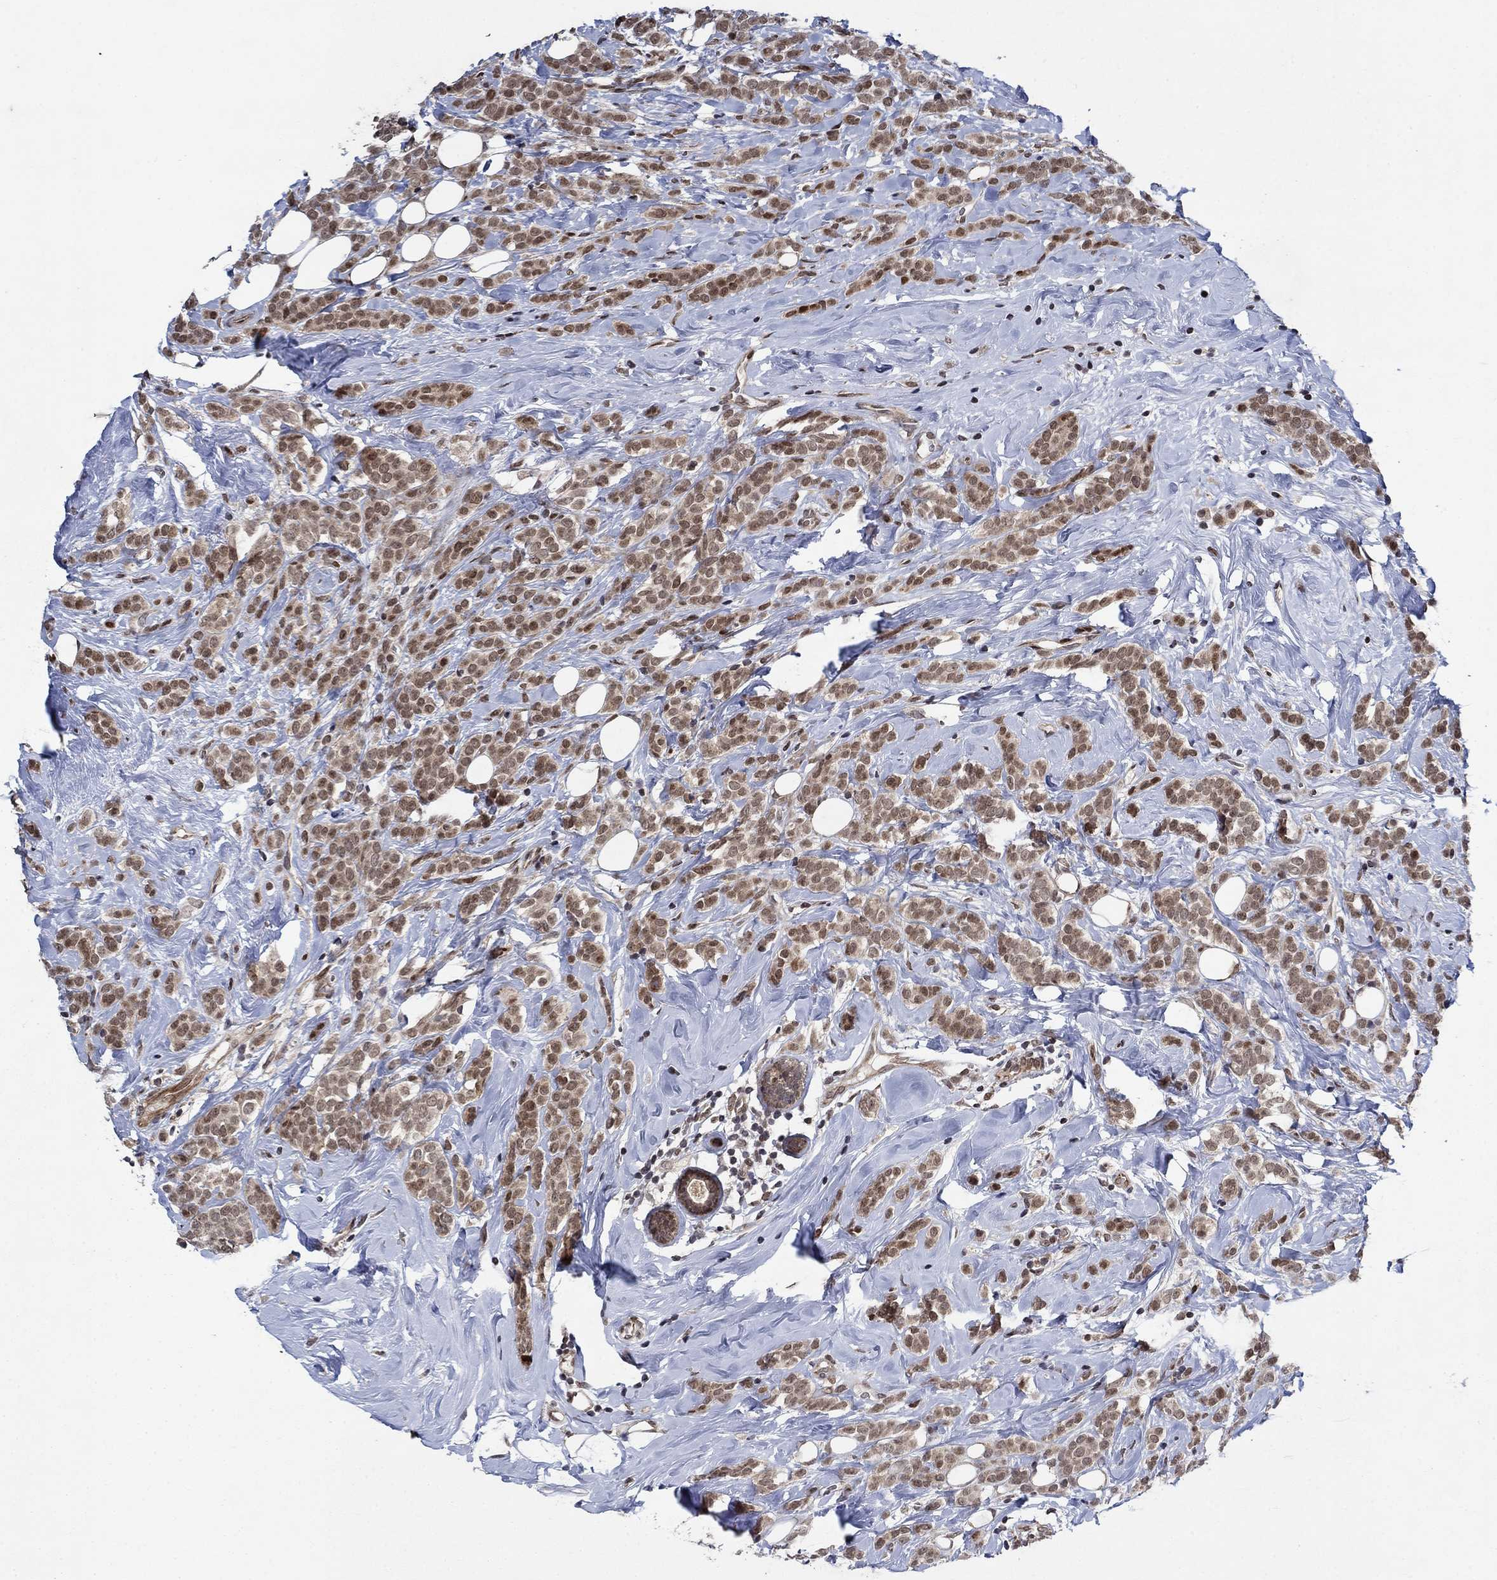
{"staining": {"intensity": "moderate", "quantity": "<25%", "location": "cytoplasmic/membranous,nuclear"}, "tissue": "breast cancer", "cell_type": "Tumor cells", "image_type": "cancer", "snomed": [{"axis": "morphology", "description": "Lobular carcinoma"}, {"axis": "topography", "description": "Breast"}], "caption": "The immunohistochemical stain highlights moderate cytoplasmic/membranous and nuclear staining in tumor cells of breast lobular carcinoma tissue.", "gene": "PRICKLE4", "patient": {"sex": "female", "age": 49}}